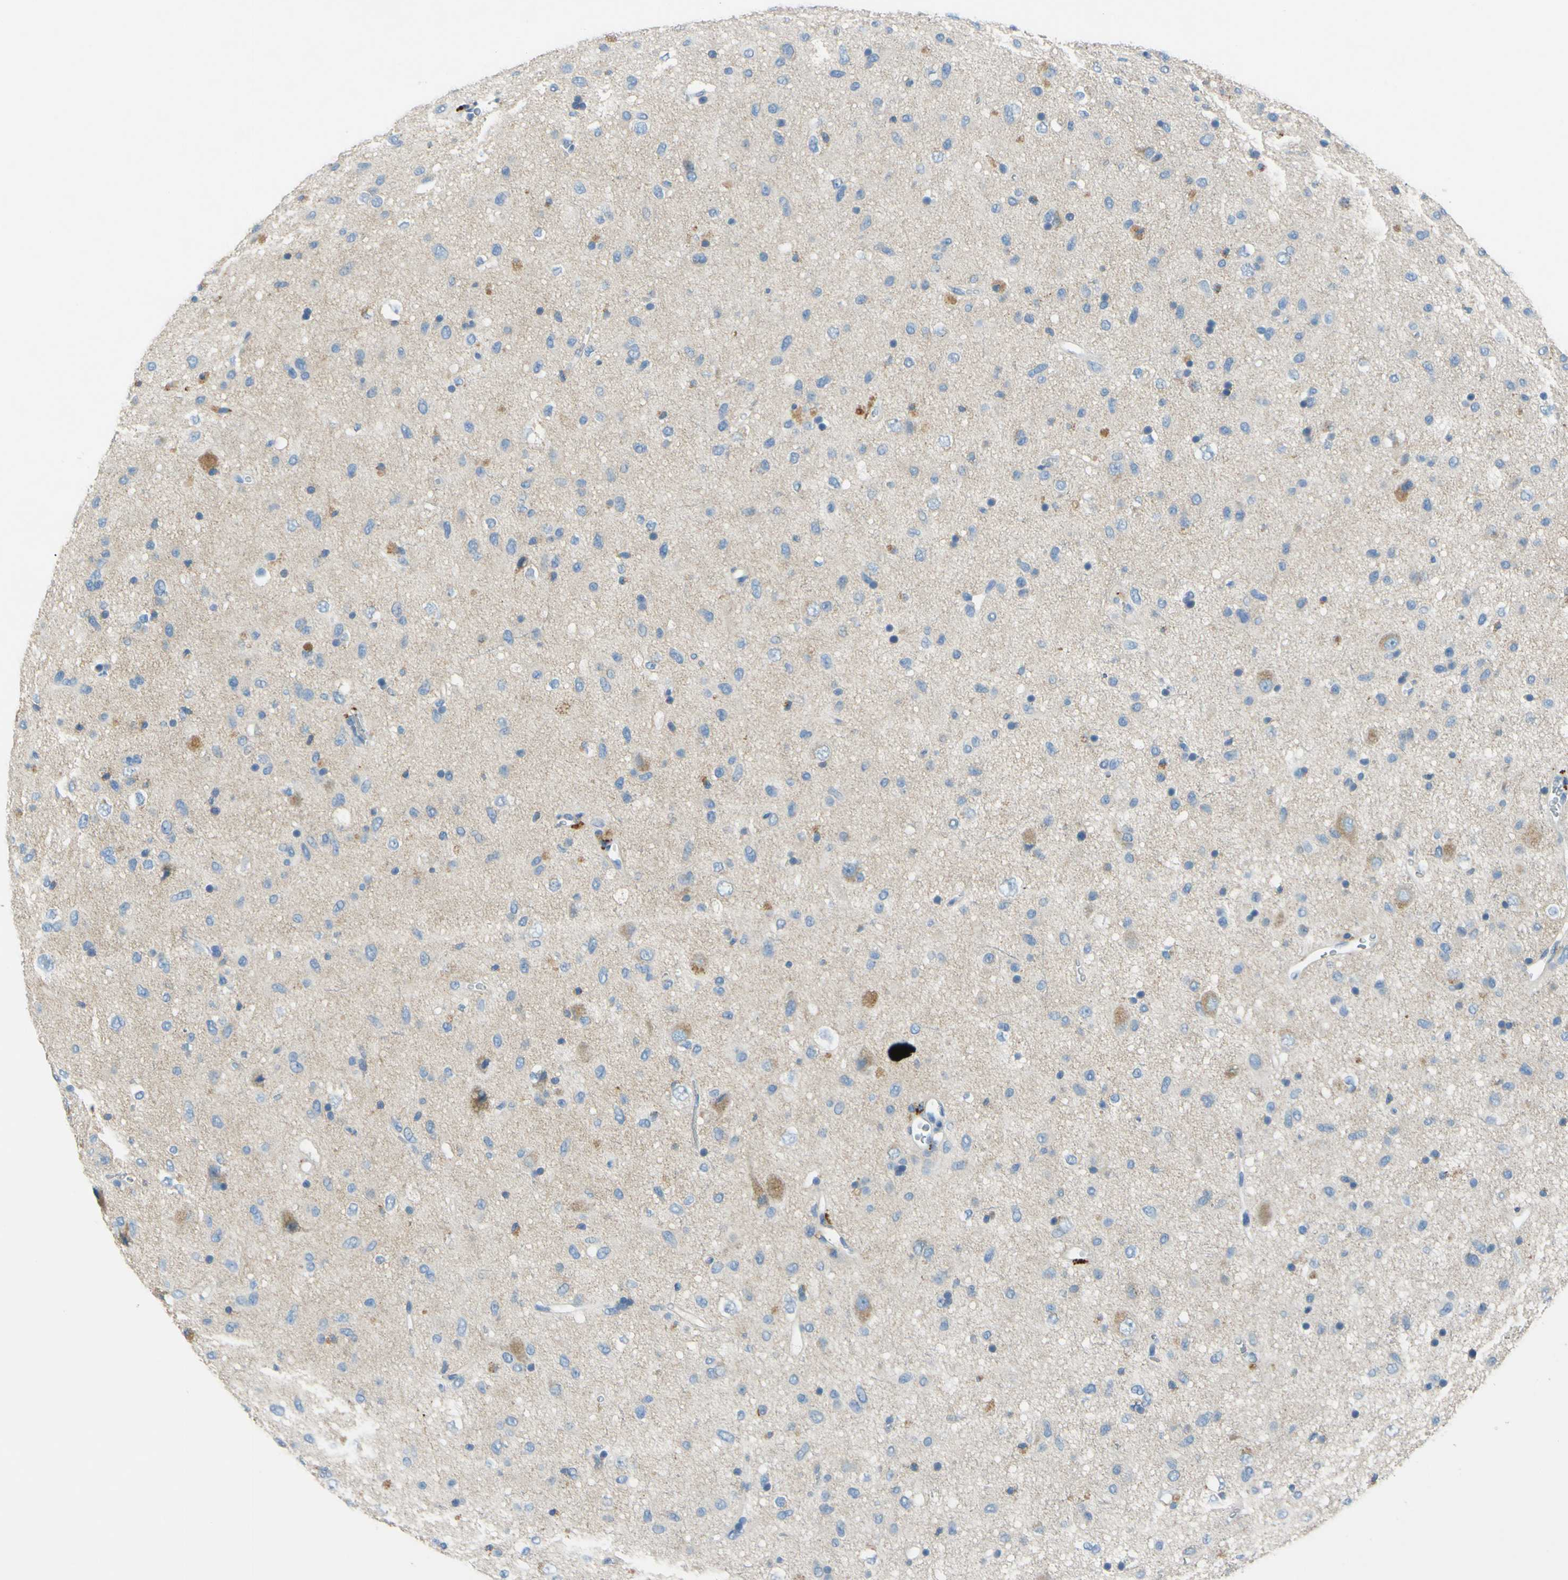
{"staining": {"intensity": "moderate", "quantity": "<25%", "location": "cytoplasmic/membranous"}, "tissue": "glioma", "cell_type": "Tumor cells", "image_type": "cancer", "snomed": [{"axis": "morphology", "description": "Glioma, malignant, Low grade"}, {"axis": "topography", "description": "Brain"}], "caption": "This photomicrograph reveals immunohistochemistry staining of malignant low-grade glioma, with low moderate cytoplasmic/membranous positivity in approximately <25% of tumor cells.", "gene": "CDH10", "patient": {"sex": "male", "age": 77}}